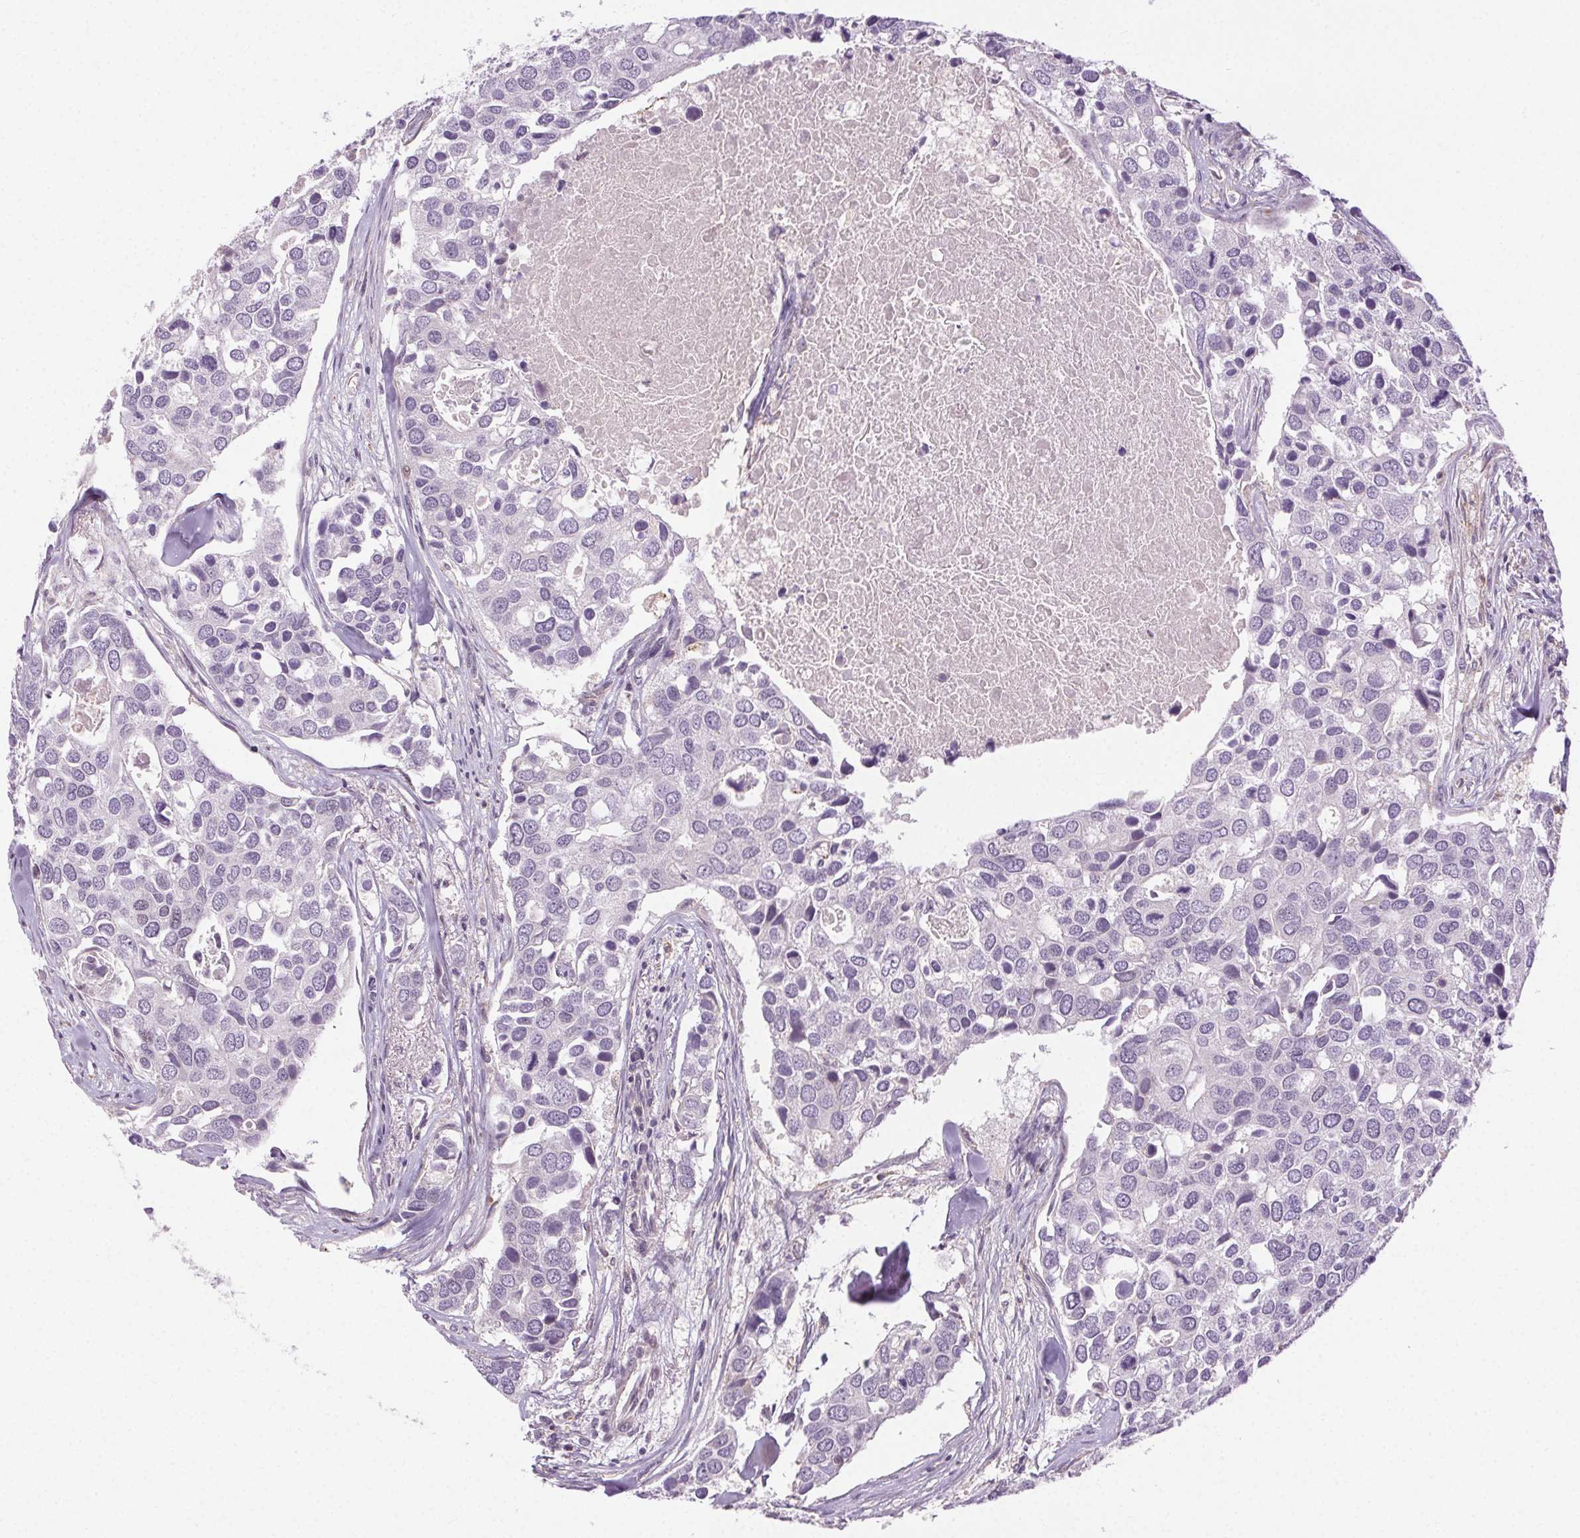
{"staining": {"intensity": "negative", "quantity": "none", "location": "none"}, "tissue": "breast cancer", "cell_type": "Tumor cells", "image_type": "cancer", "snomed": [{"axis": "morphology", "description": "Duct carcinoma"}, {"axis": "topography", "description": "Breast"}], "caption": "An image of human breast cancer is negative for staining in tumor cells.", "gene": "FAM168A", "patient": {"sex": "female", "age": 83}}